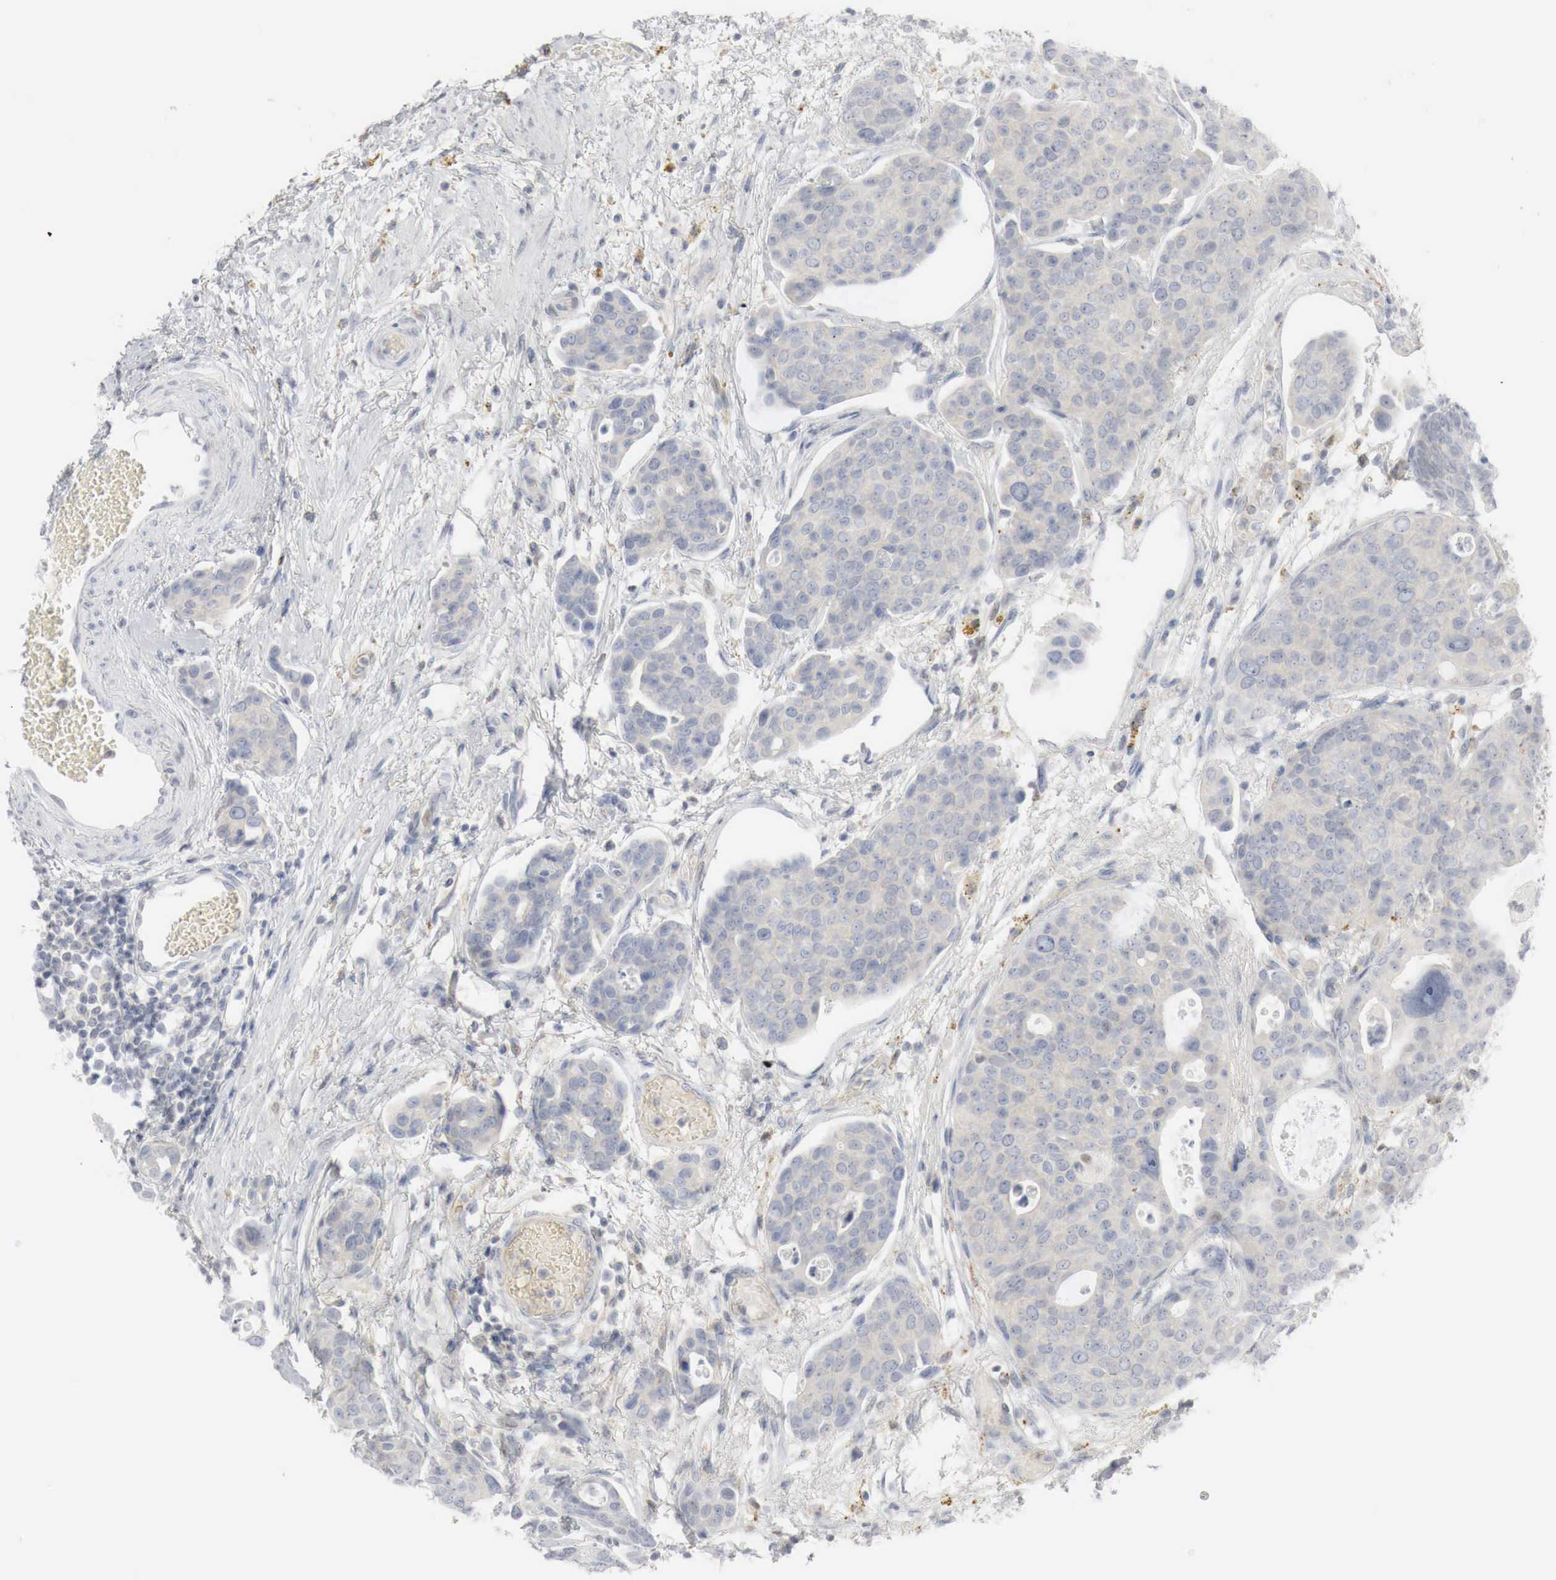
{"staining": {"intensity": "weak", "quantity": "<25%", "location": "cytoplasmic/membranous"}, "tissue": "urothelial cancer", "cell_type": "Tumor cells", "image_type": "cancer", "snomed": [{"axis": "morphology", "description": "Urothelial carcinoma, High grade"}, {"axis": "topography", "description": "Urinary bladder"}], "caption": "This is an immunohistochemistry (IHC) photomicrograph of urothelial cancer. There is no positivity in tumor cells.", "gene": "MYC", "patient": {"sex": "male", "age": 78}}